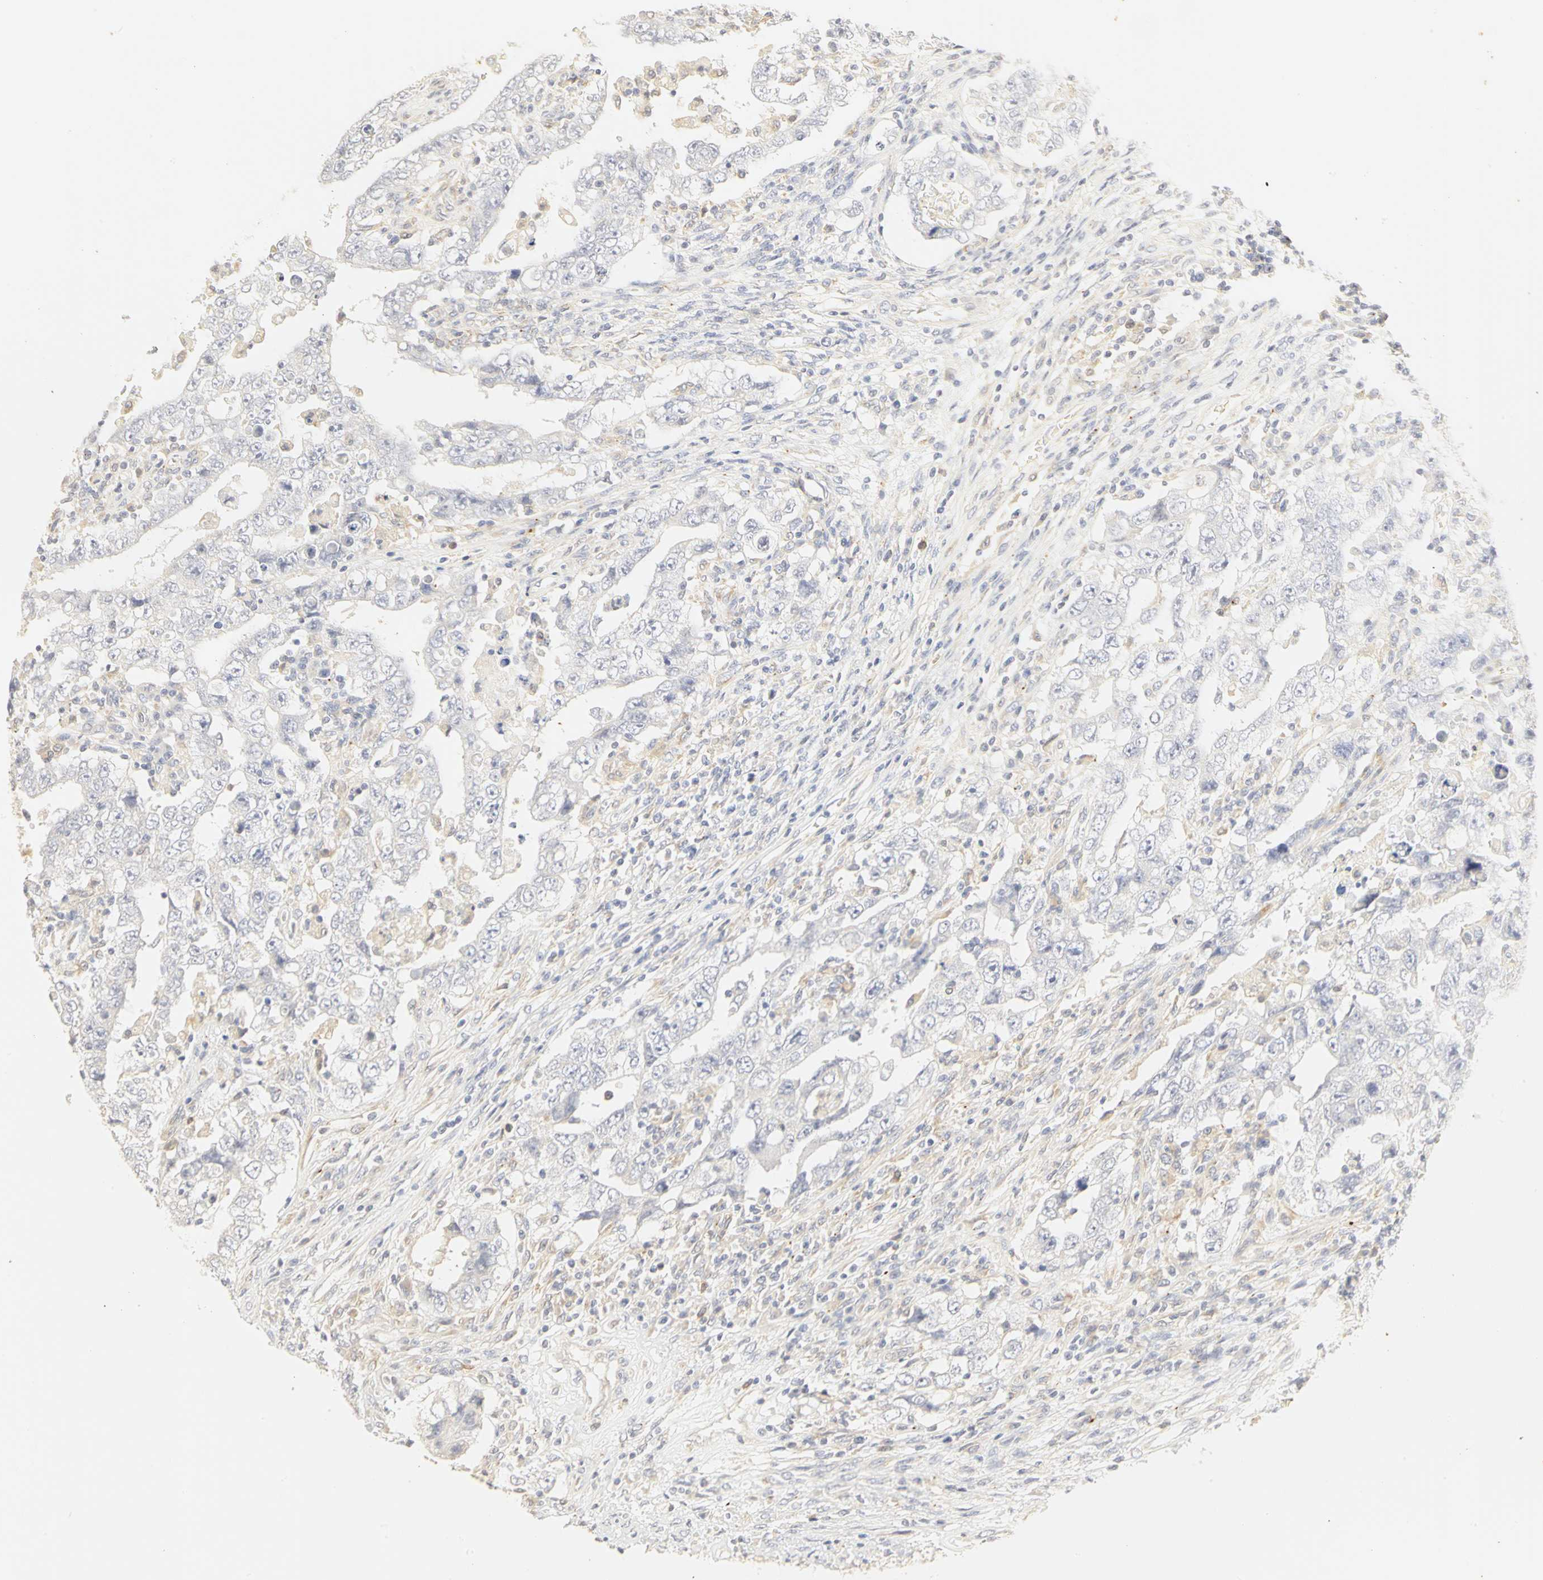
{"staining": {"intensity": "weak", "quantity": "25%-75%", "location": "cytoplasmic/membranous"}, "tissue": "testis cancer", "cell_type": "Tumor cells", "image_type": "cancer", "snomed": [{"axis": "morphology", "description": "Carcinoma, Embryonal, NOS"}, {"axis": "topography", "description": "Testis"}], "caption": "Immunohistochemical staining of human testis cancer reveals low levels of weak cytoplasmic/membranous staining in about 25%-75% of tumor cells.", "gene": "GNRH2", "patient": {"sex": "male", "age": 26}}